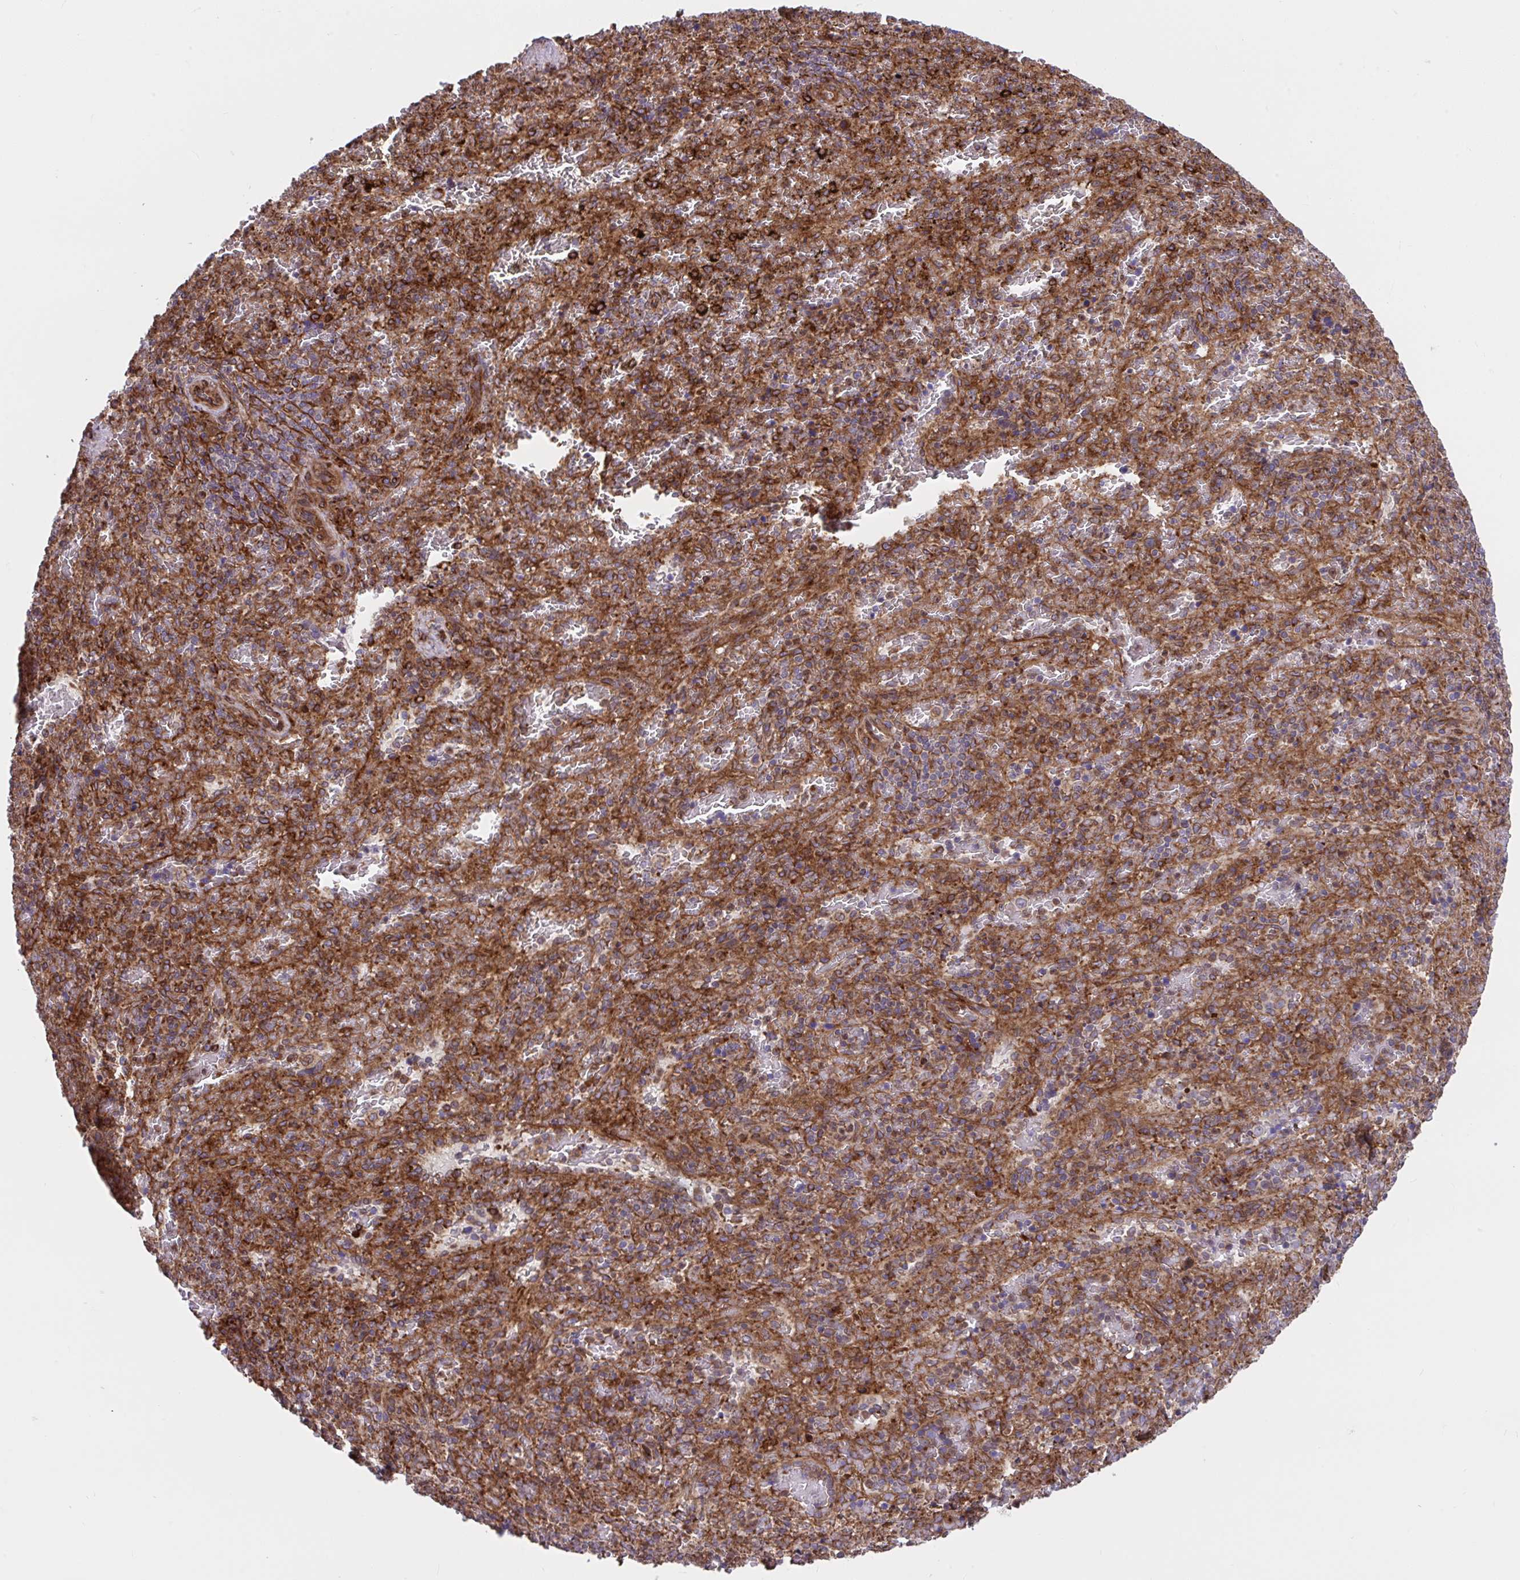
{"staining": {"intensity": "strong", "quantity": "25%-75%", "location": "cytoplasmic/membranous"}, "tissue": "spleen", "cell_type": "Cells in red pulp", "image_type": "normal", "snomed": [{"axis": "morphology", "description": "Normal tissue, NOS"}, {"axis": "topography", "description": "Spleen"}], "caption": "IHC (DAB) staining of normal spleen displays strong cytoplasmic/membranous protein expression in approximately 25%-75% of cells in red pulp. Using DAB (3,3'-diaminobenzidine) (brown) and hematoxylin (blue) stains, captured at high magnification using brightfield microscopy.", "gene": "STIM2", "patient": {"sex": "female", "age": 50}}